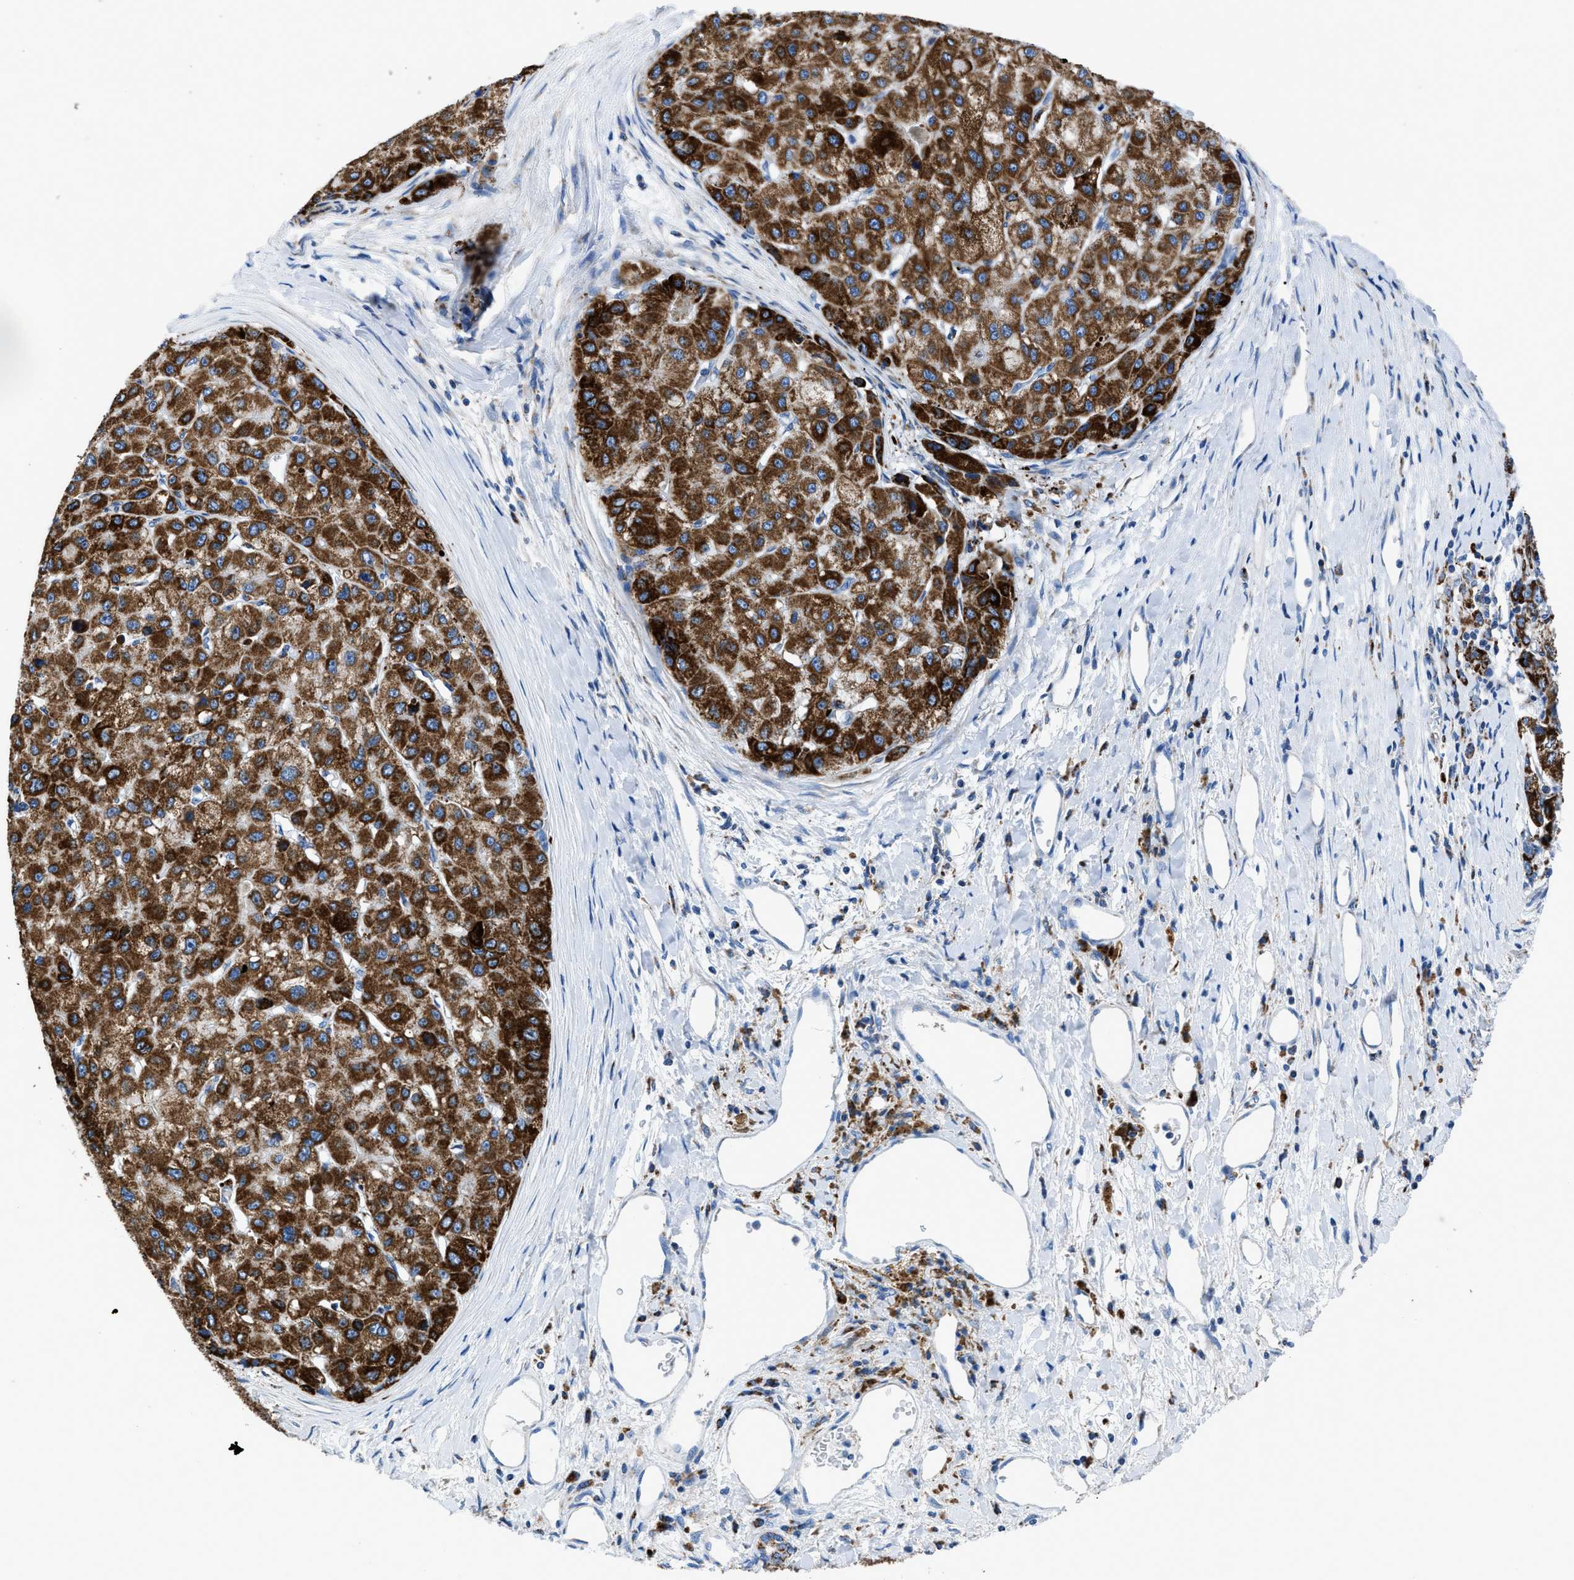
{"staining": {"intensity": "strong", "quantity": ">75%", "location": "cytoplasmic/membranous"}, "tissue": "liver cancer", "cell_type": "Tumor cells", "image_type": "cancer", "snomed": [{"axis": "morphology", "description": "Carcinoma, Hepatocellular, NOS"}, {"axis": "topography", "description": "Liver"}], "caption": "Tumor cells display strong cytoplasmic/membranous expression in approximately >75% of cells in liver cancer (hepatocellular carcinoma).", "gene": "ZDHHC3", "patient": {"sex": "male", "age": 80}}